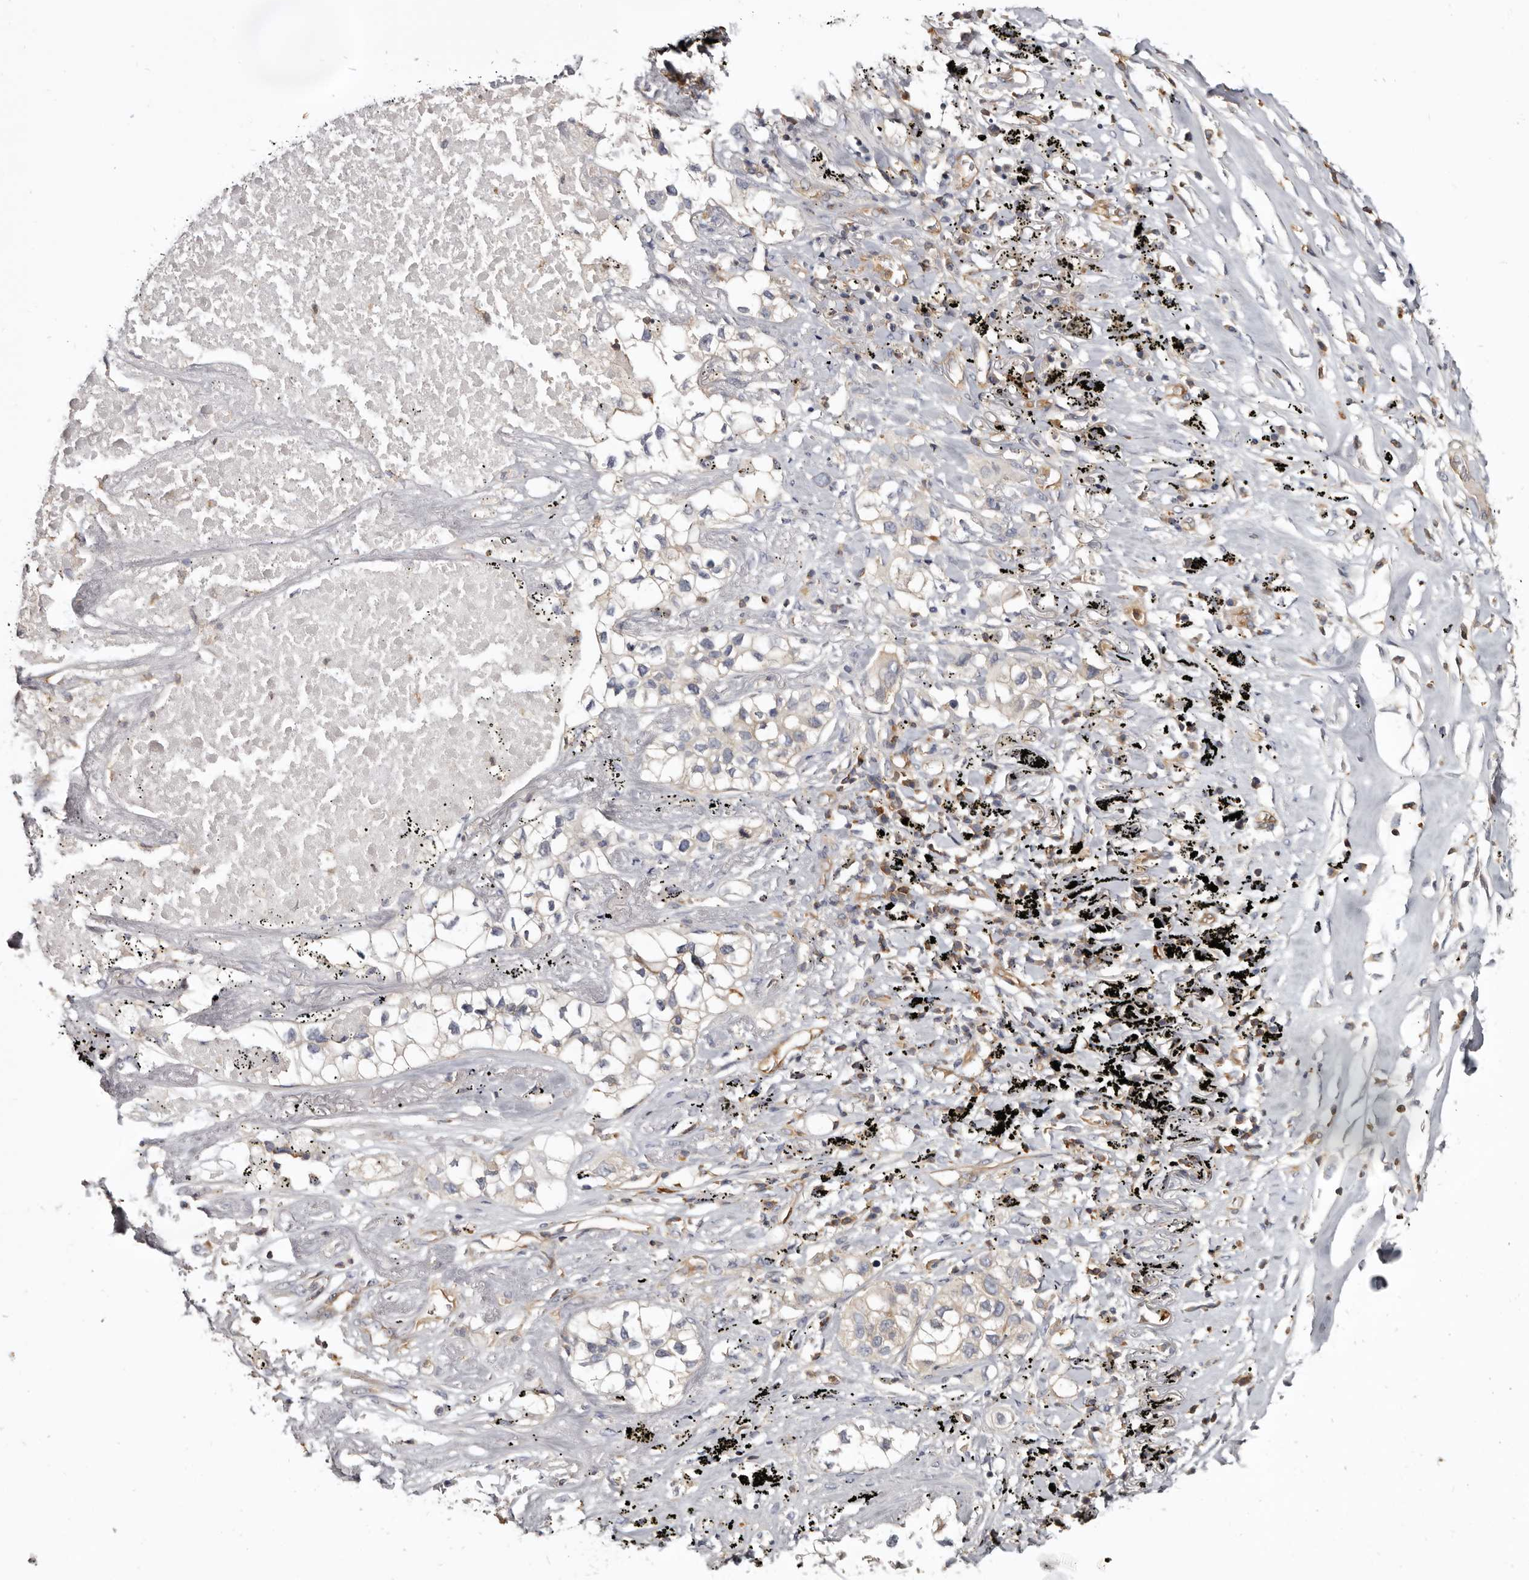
{"staining": {"intensity": "negative", "quantity": "none", "location": "none"}, "tissue": "lung cancer", "cell_type": "Tumor cells", "image_type": "cancer", "snomed": [{"axis": "morphology", "description": "Adenocarcinoma, NOS"}, {"axis": "topography", "description": "Lung"}], "caption": "Immunohistochemistry (IHC) of human lung cancer displays no positivity in tumor cells.", "gene": "CBL", "patient": {"sex": "male", "age": 63}}